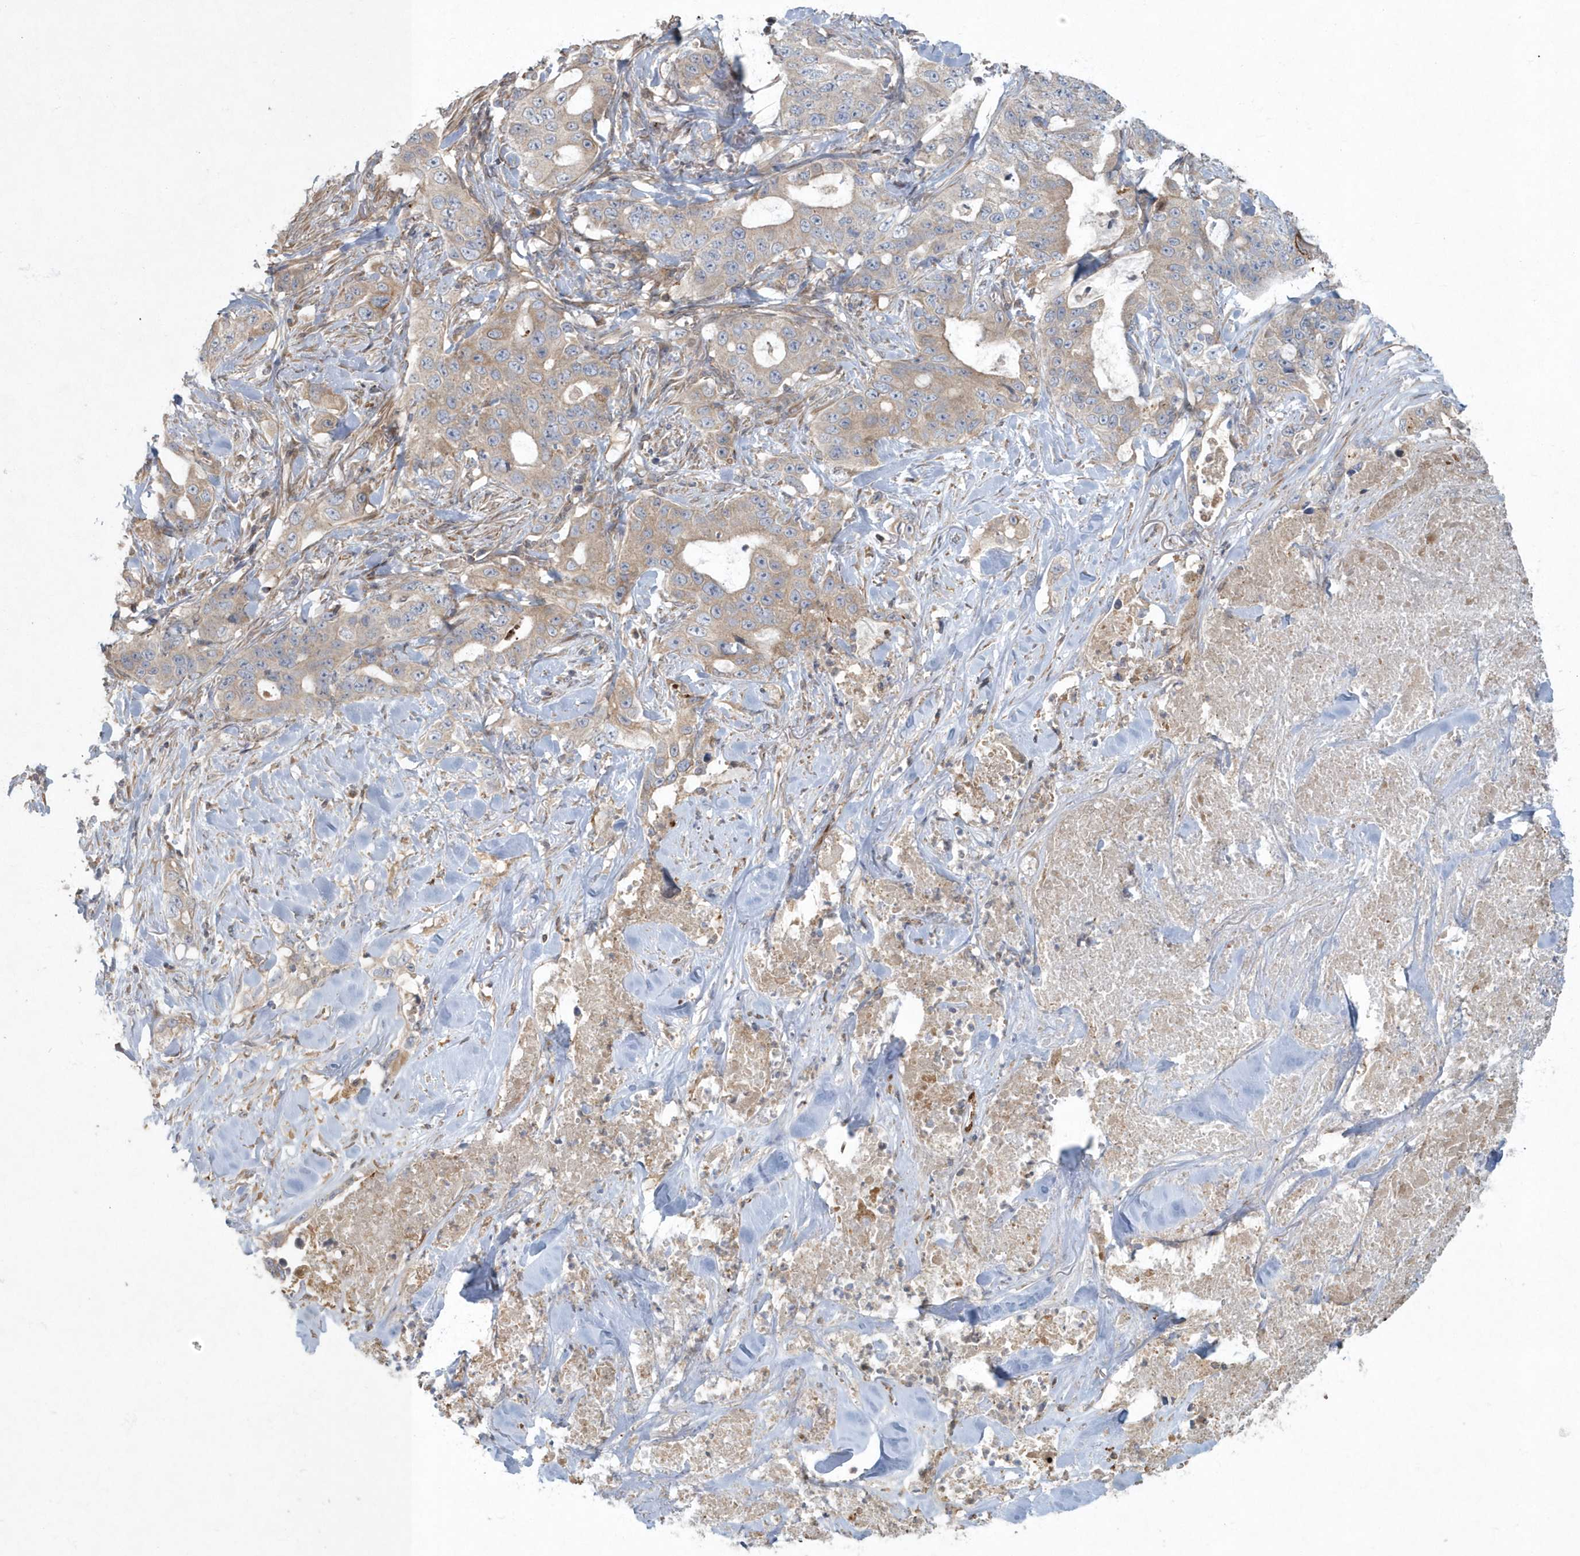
{"staining": {"intensity": "weak", "quantity": "25%-75%", "location": "cytoplasmic/membranous"}, "tissue": "lung cancer", "cell_type": "Tumor cells", "image_type": "cancer", "snomed": [{"axis": "morphology", "description": "Adenocarcinoma, NOS"}, {"axis": "topography", "description": "Lung"}], "caption": "Adenocarcinoma (lung) stained with DAB (3,3'-diaminobenzidine) immunohistochemistry shows low levels of weak cytoplasmic/membranous positivity in approximately 25%-75% of tumor cells.", "gene": "ARHGEF38", "patient": {"sex": "female", "age": 51}}